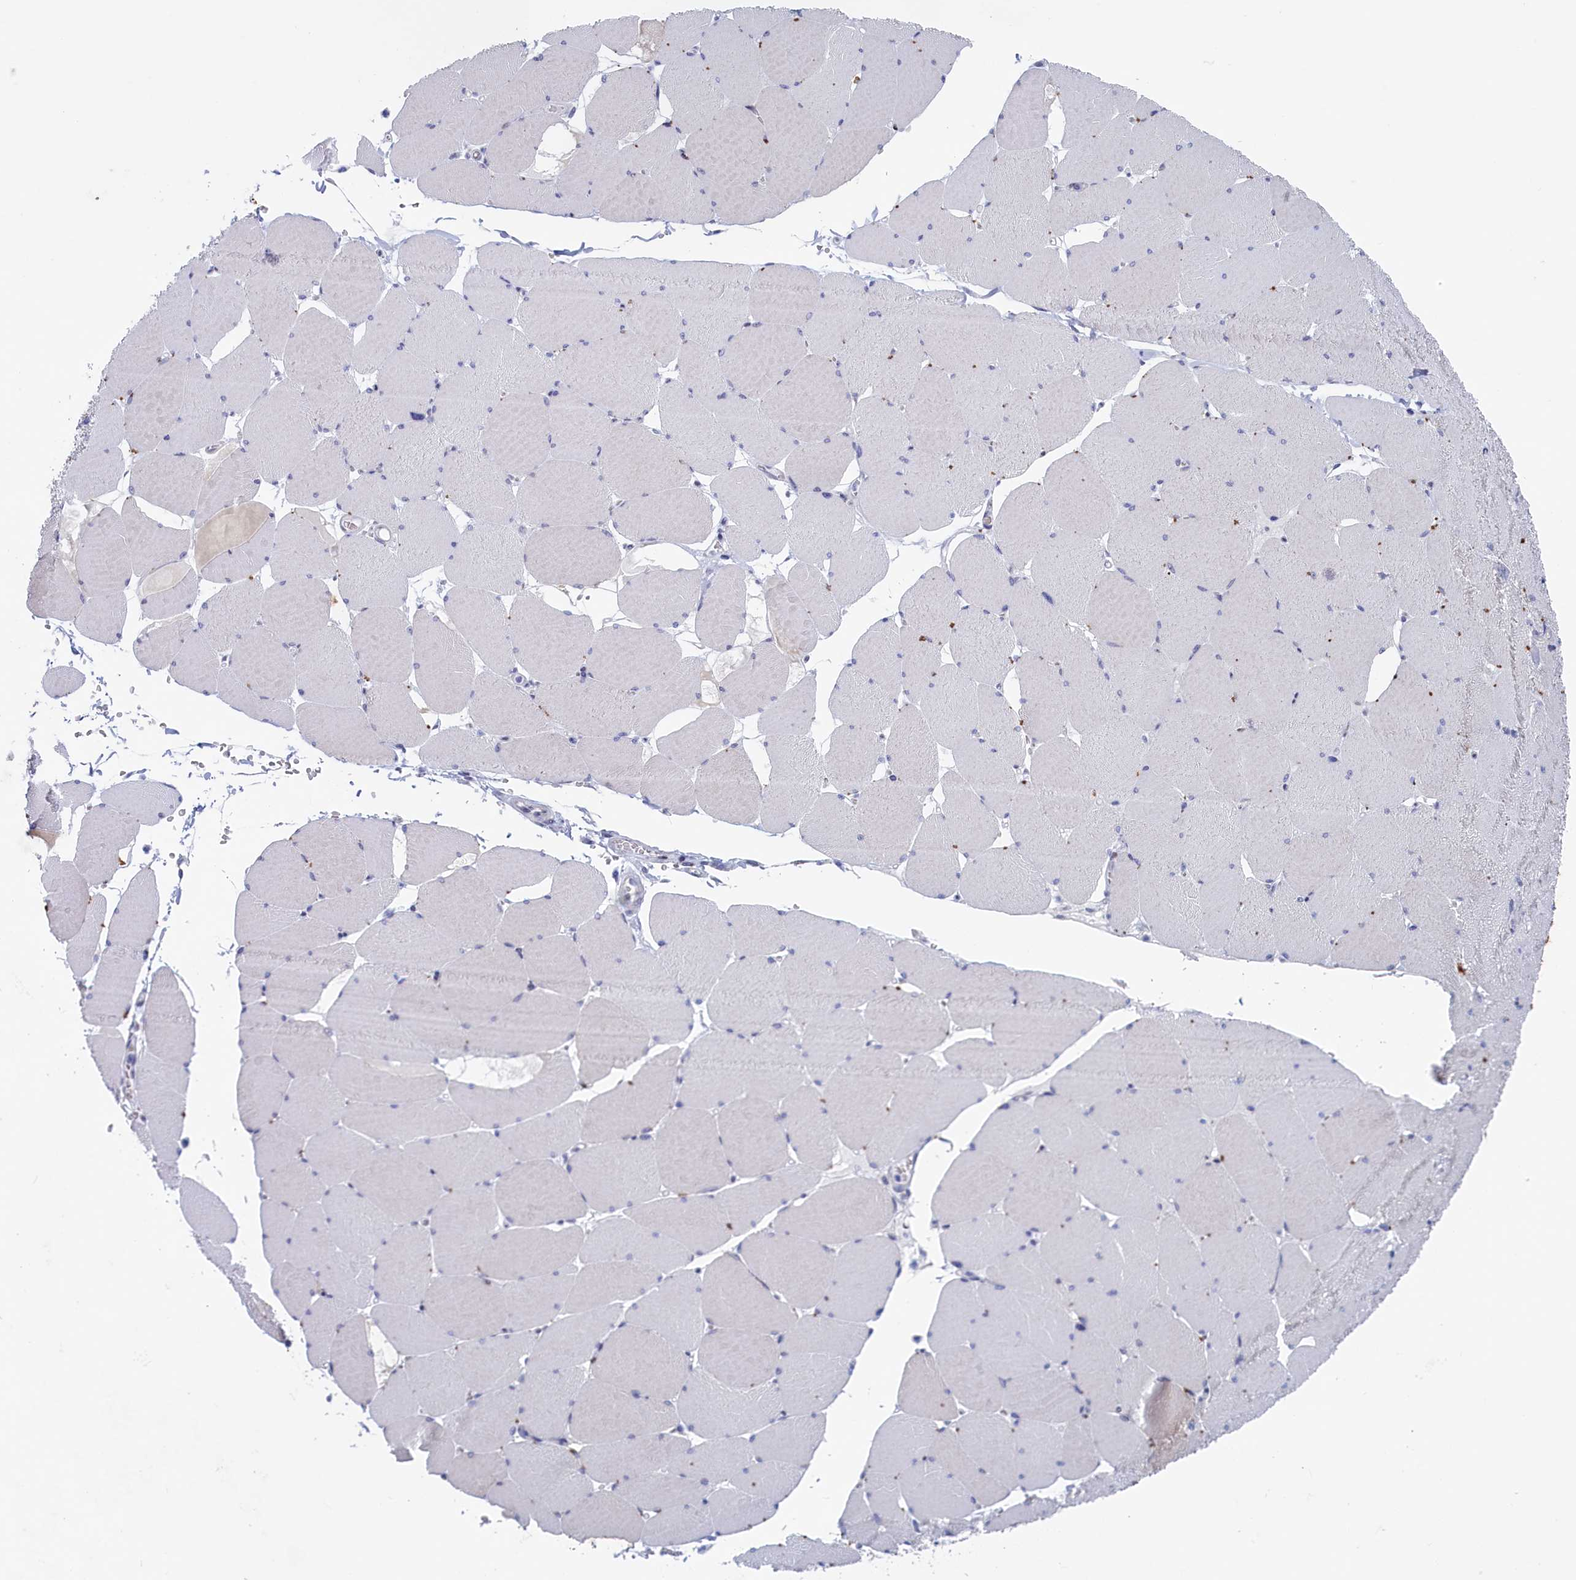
{"staining": {"intensity": "negative", "quantity": "none", "location": "none"}, "tissue": "skeletal muscle", "cell_type": "Myocytes", "image_type": "normal", "snomed": [{"axis": "morphology", "description": "Normal tissue, NOS"}, {"axis": "topography", "description": "Skeletal muscle"}, {"axis": "topography", "description": "Head-Neck"}], "caption": "This is an IHC histopathology image of unremarkable human skeletal muscle. There is no positivity in myocytes.", "gene": "WDR76", "patient": {"sex": "male", "age": 66}}